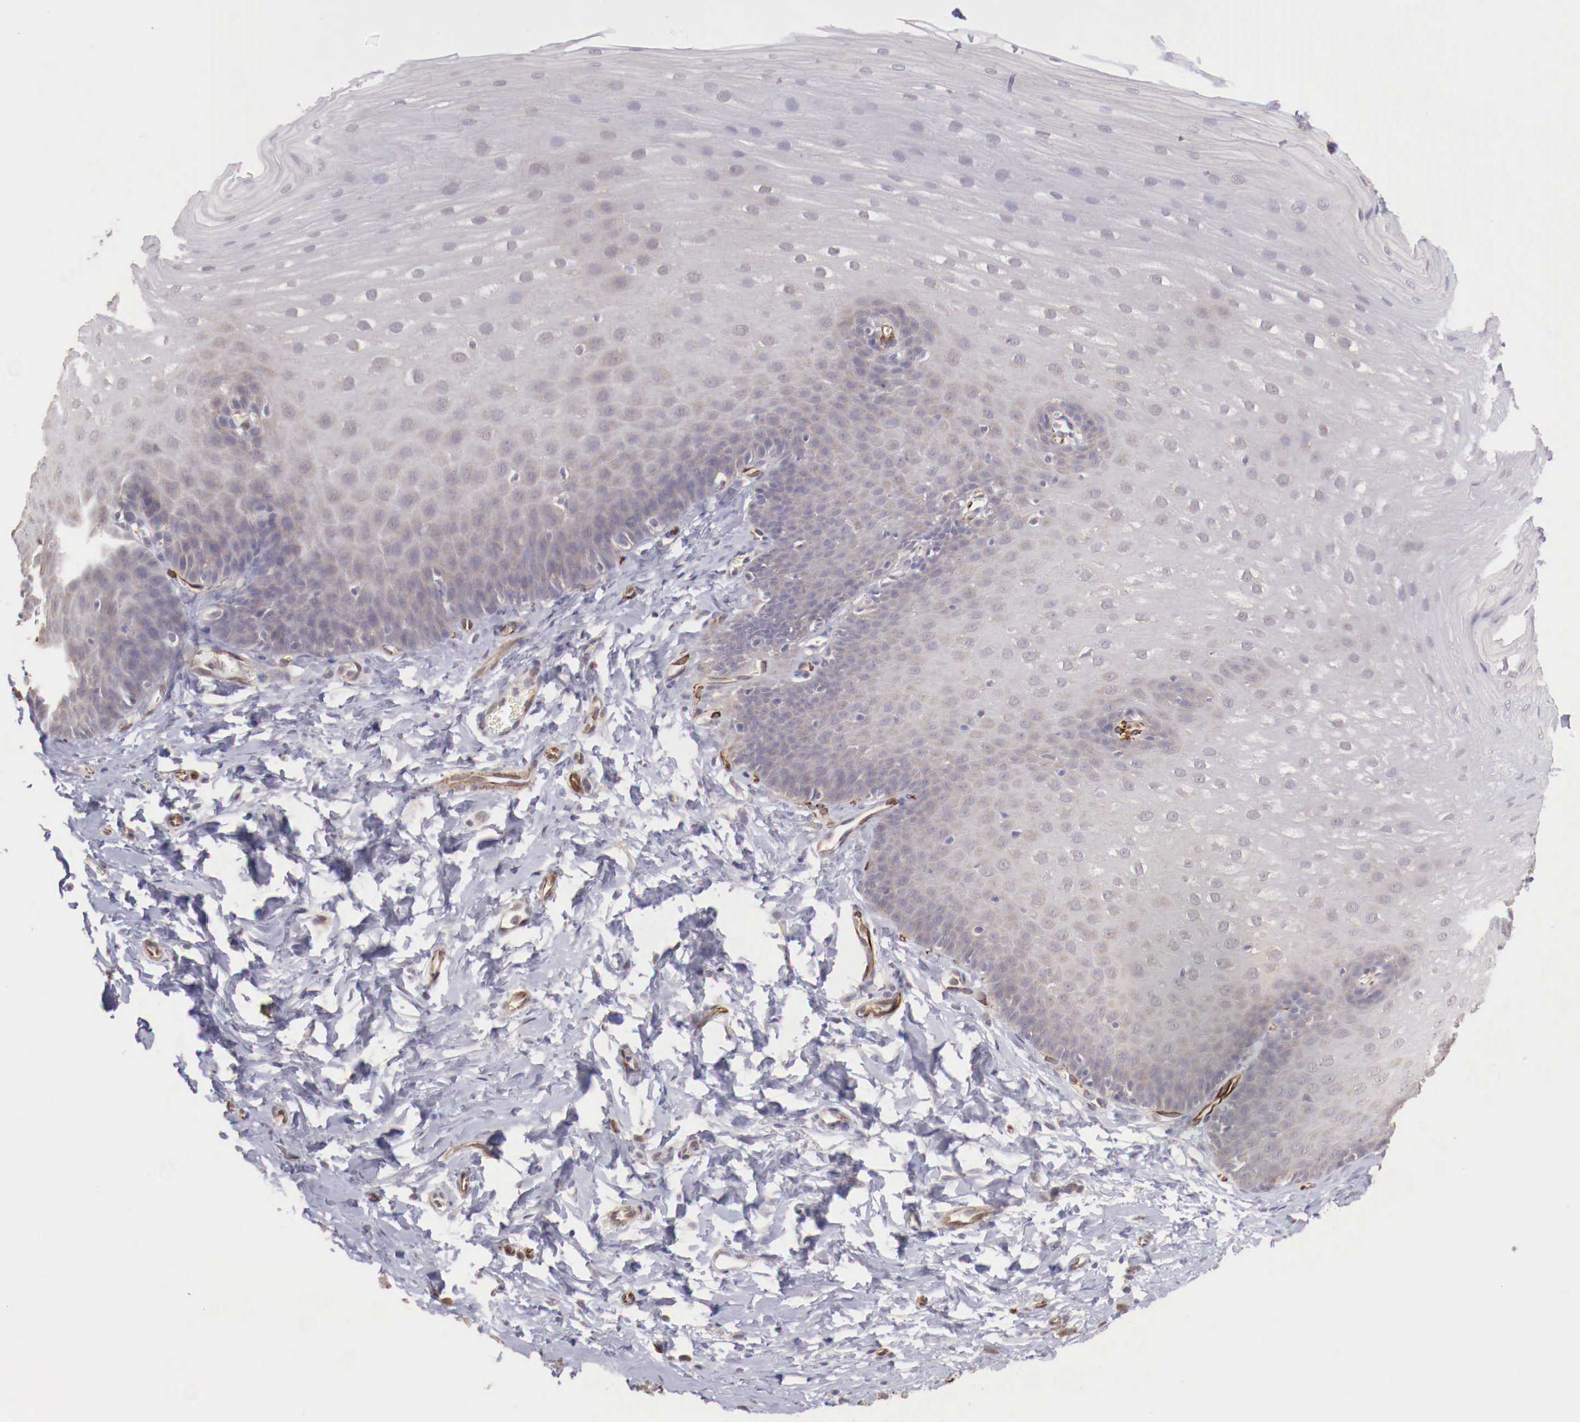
{"staining": {"intensity": "weak", "quantity": ">75%", "location": "cytoplasmic/membranous"}, "tissue": "esophagus", "cell_type": "Squamous epithelial cells", "image_type": "normal", "snomed": [{"axis": "morphology", "description": "Normal tissue, NOS"}, {"axis": "topography", "description": "Esophagus"}], "caption": "Squamous epithelial cells display low levels of weak cytoplasmic/membranous expression in approximately >75% of cells in normal esophagus. (IHC, brightfield microscopy, high magnification).", "gene": "WT1", "patient": {"sex": "male", "age": 70}}